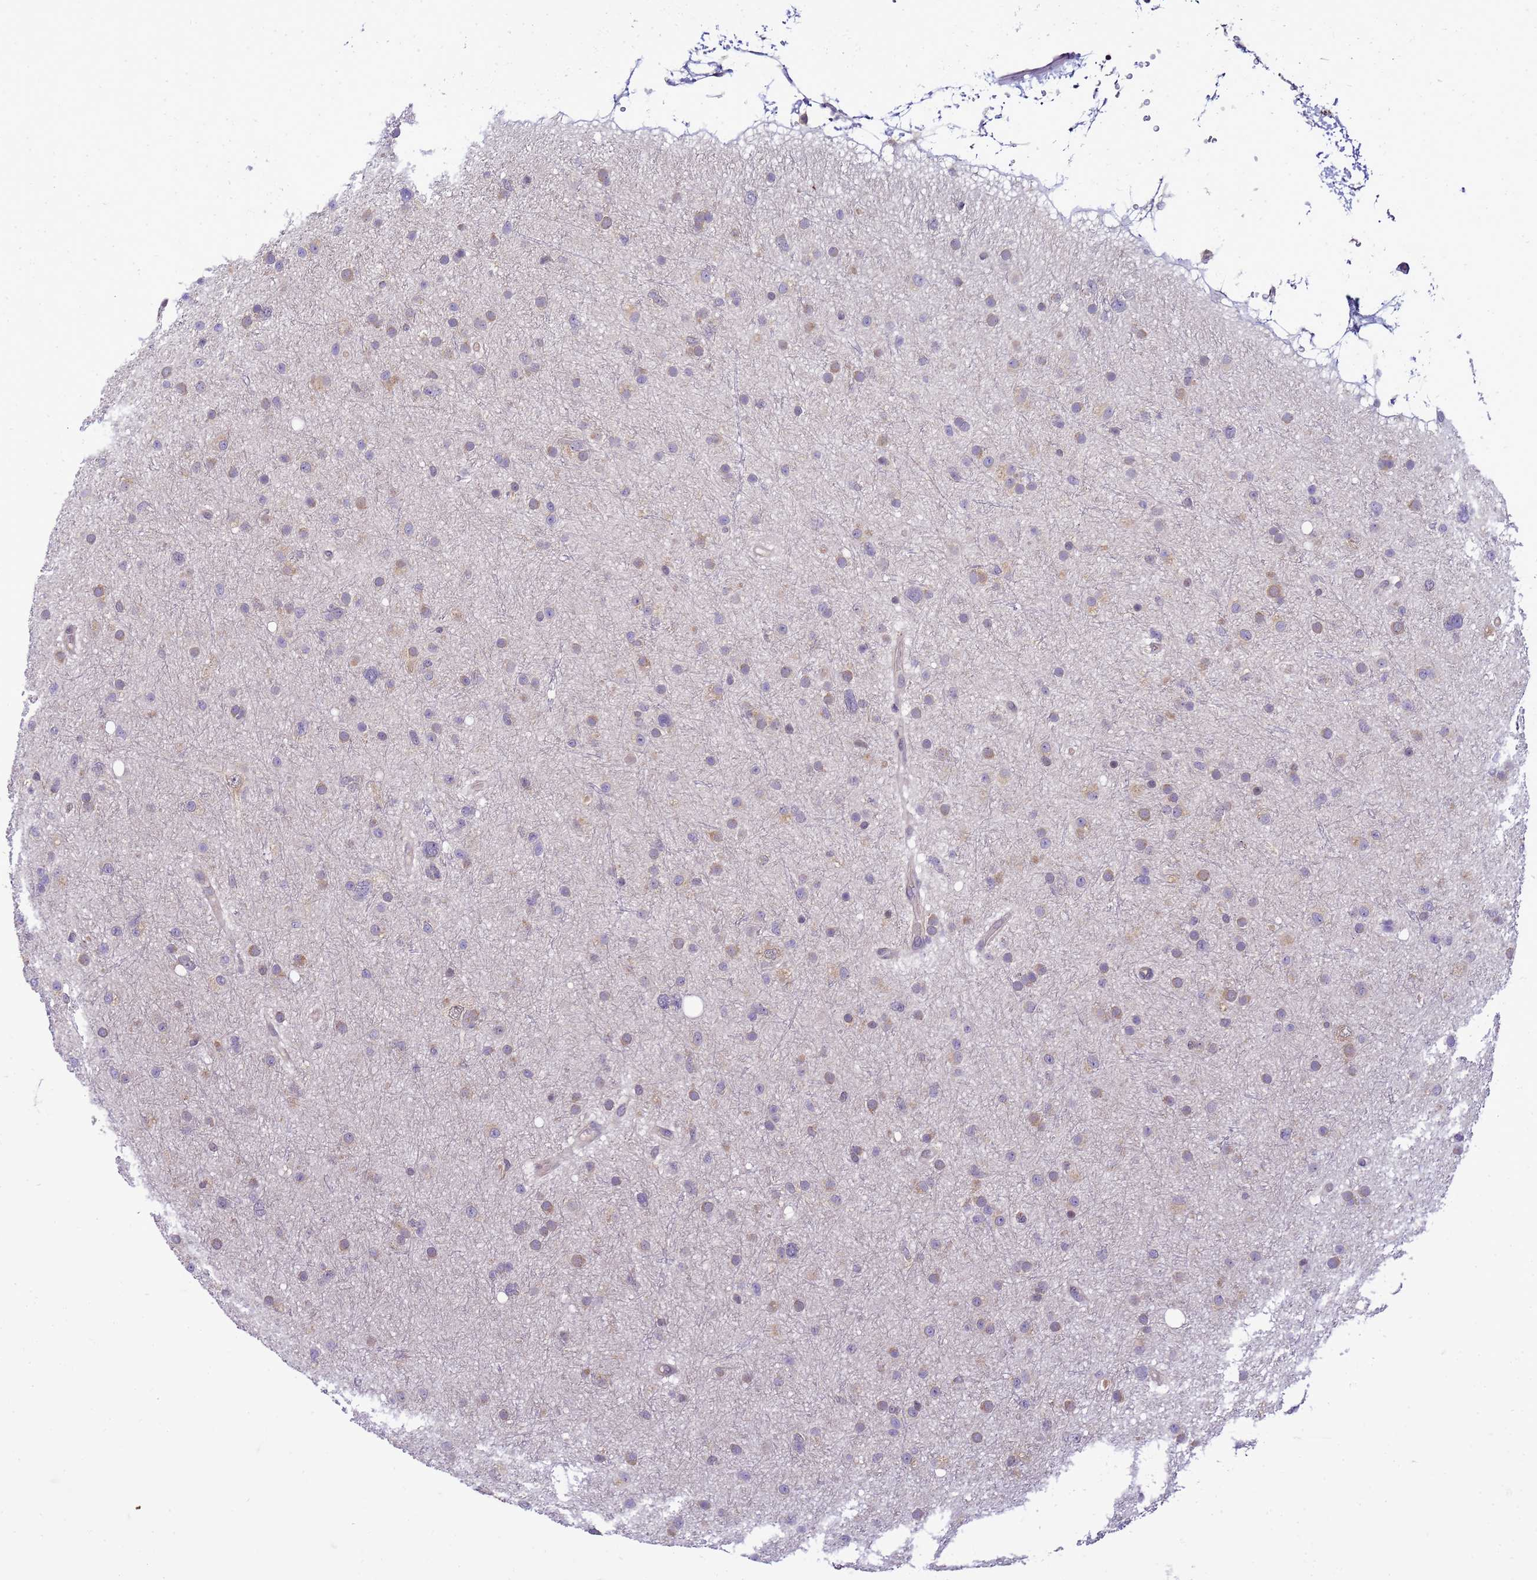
{"staining": {"intensity": "weak", "quantity": "25%-75%", "location": "cytoplasmic/membranous"}, "tissue": "glioma", "cell_type": "Tumor cells", "image_type": "cancer", "snomed": [{"axis": "morphology", "description": "Glioma, malignant, Low grade"}, {"axis": "topography", "description": "Cerebral cortex"}], "caption": "The histopathology image exhibits staining of low-grade glioma (malignant), revealing weak cytoplasmic/membranous protein positivity (brown color) within tumor cells.", "gene": "DDI2", "patient": {"sex": "female", "age": 39}}